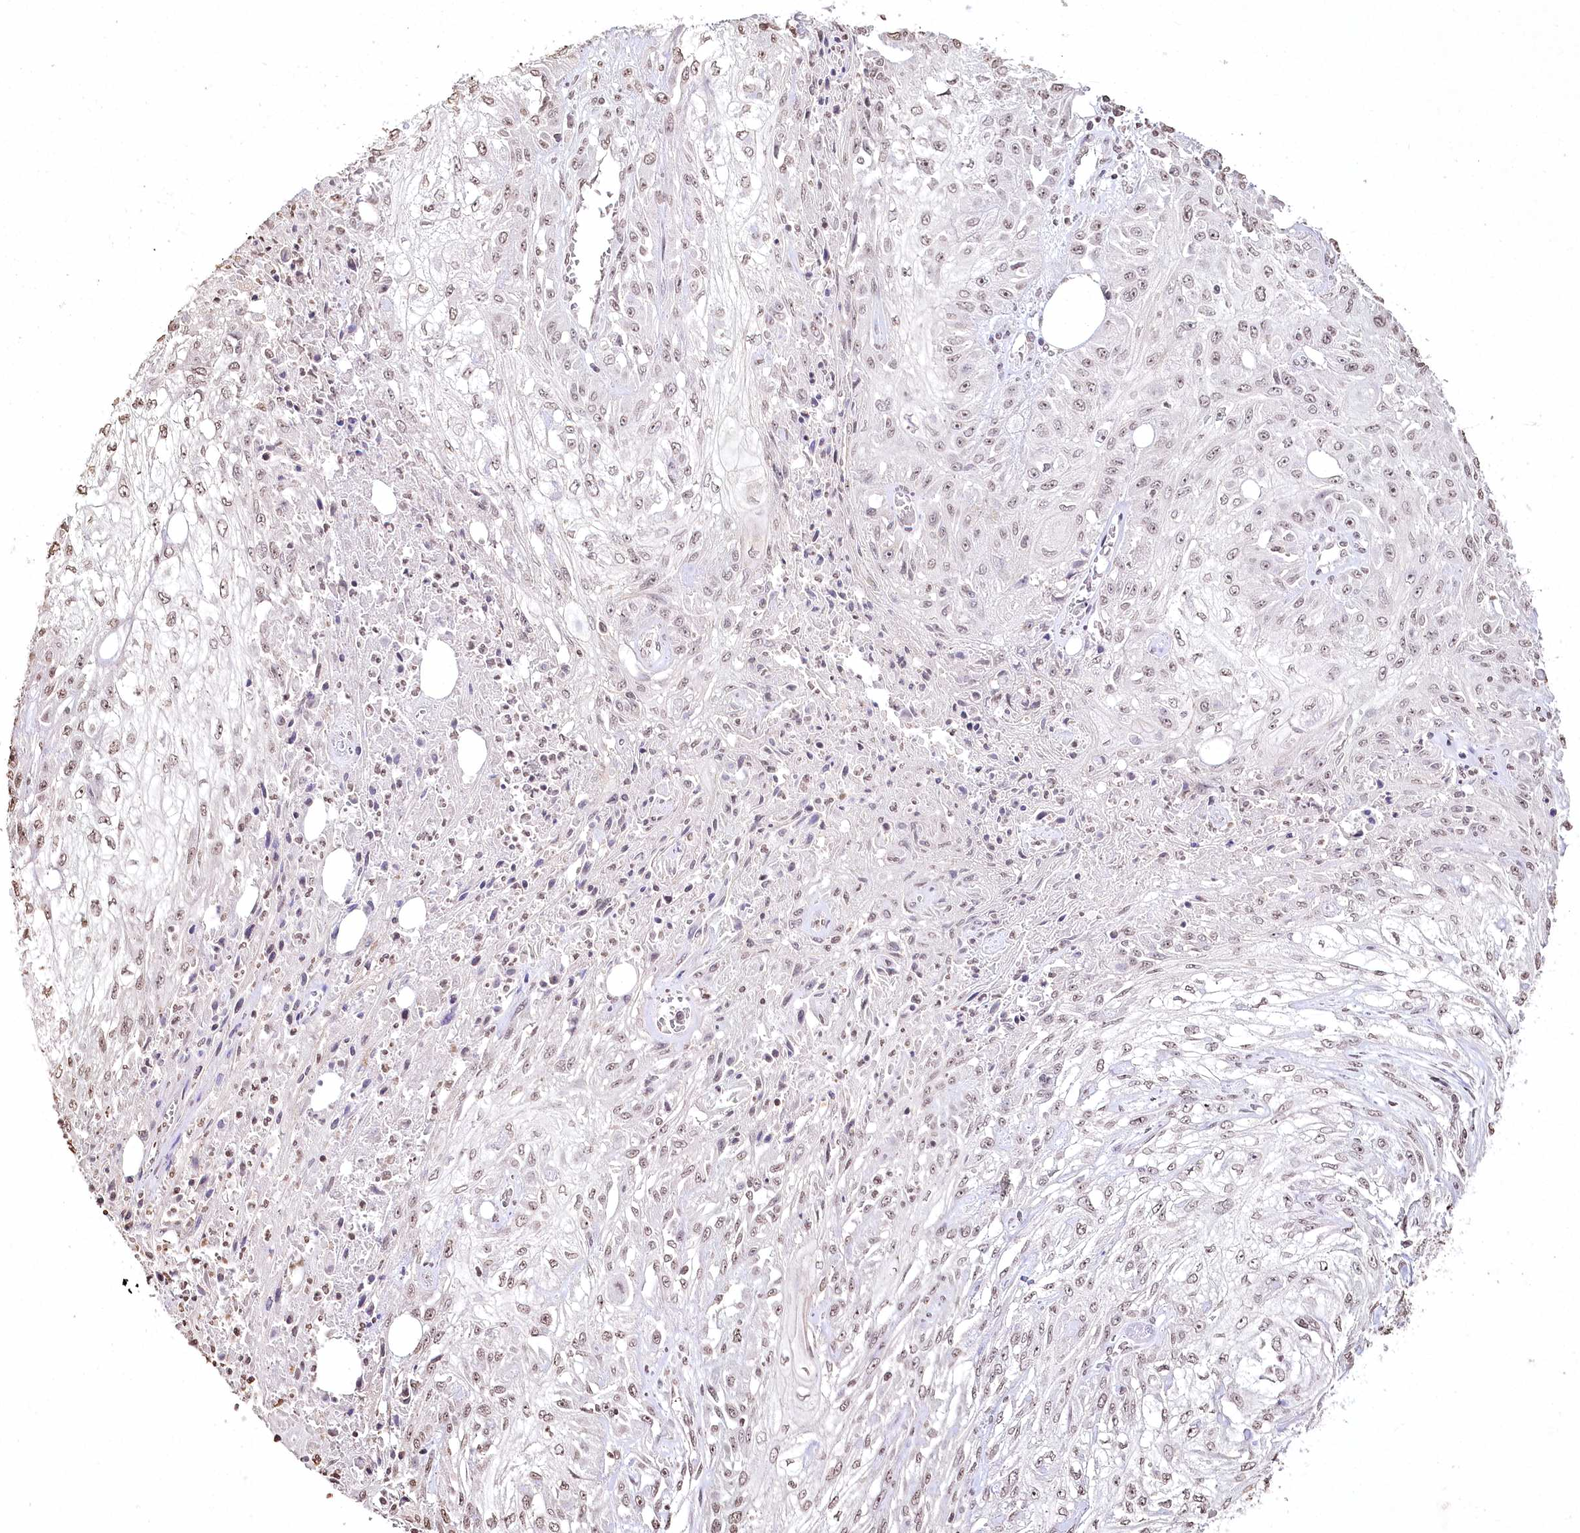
{"staining": {"intensity": "weak", "quantity": ">75%", "location": "nuclear"}, "tissue": "skin cancer", "cell_type": "Tumor cells", "image_type": "cancer", "snomed": [{"axis": "morphology", "description": "Squamous cell carcinoma, NOS"}, {"axis": "morphology", "description": "Squamous cell carcinoma, metastatic, NOS"}, {"axis": "topography", "description": "Skin"}, {"axis": "topography", "description": "Lymph node"}], "caption": "Tumor cells exhibit low levels of weak nuclear expression in approximately >75% of cells in human skin cancer (metastatic squamous cell carcinoma). (IHC, brightfield microscopy, high magnification).", "gene": "DMXL1", "patient": {"sex": "male", "age": 75}}